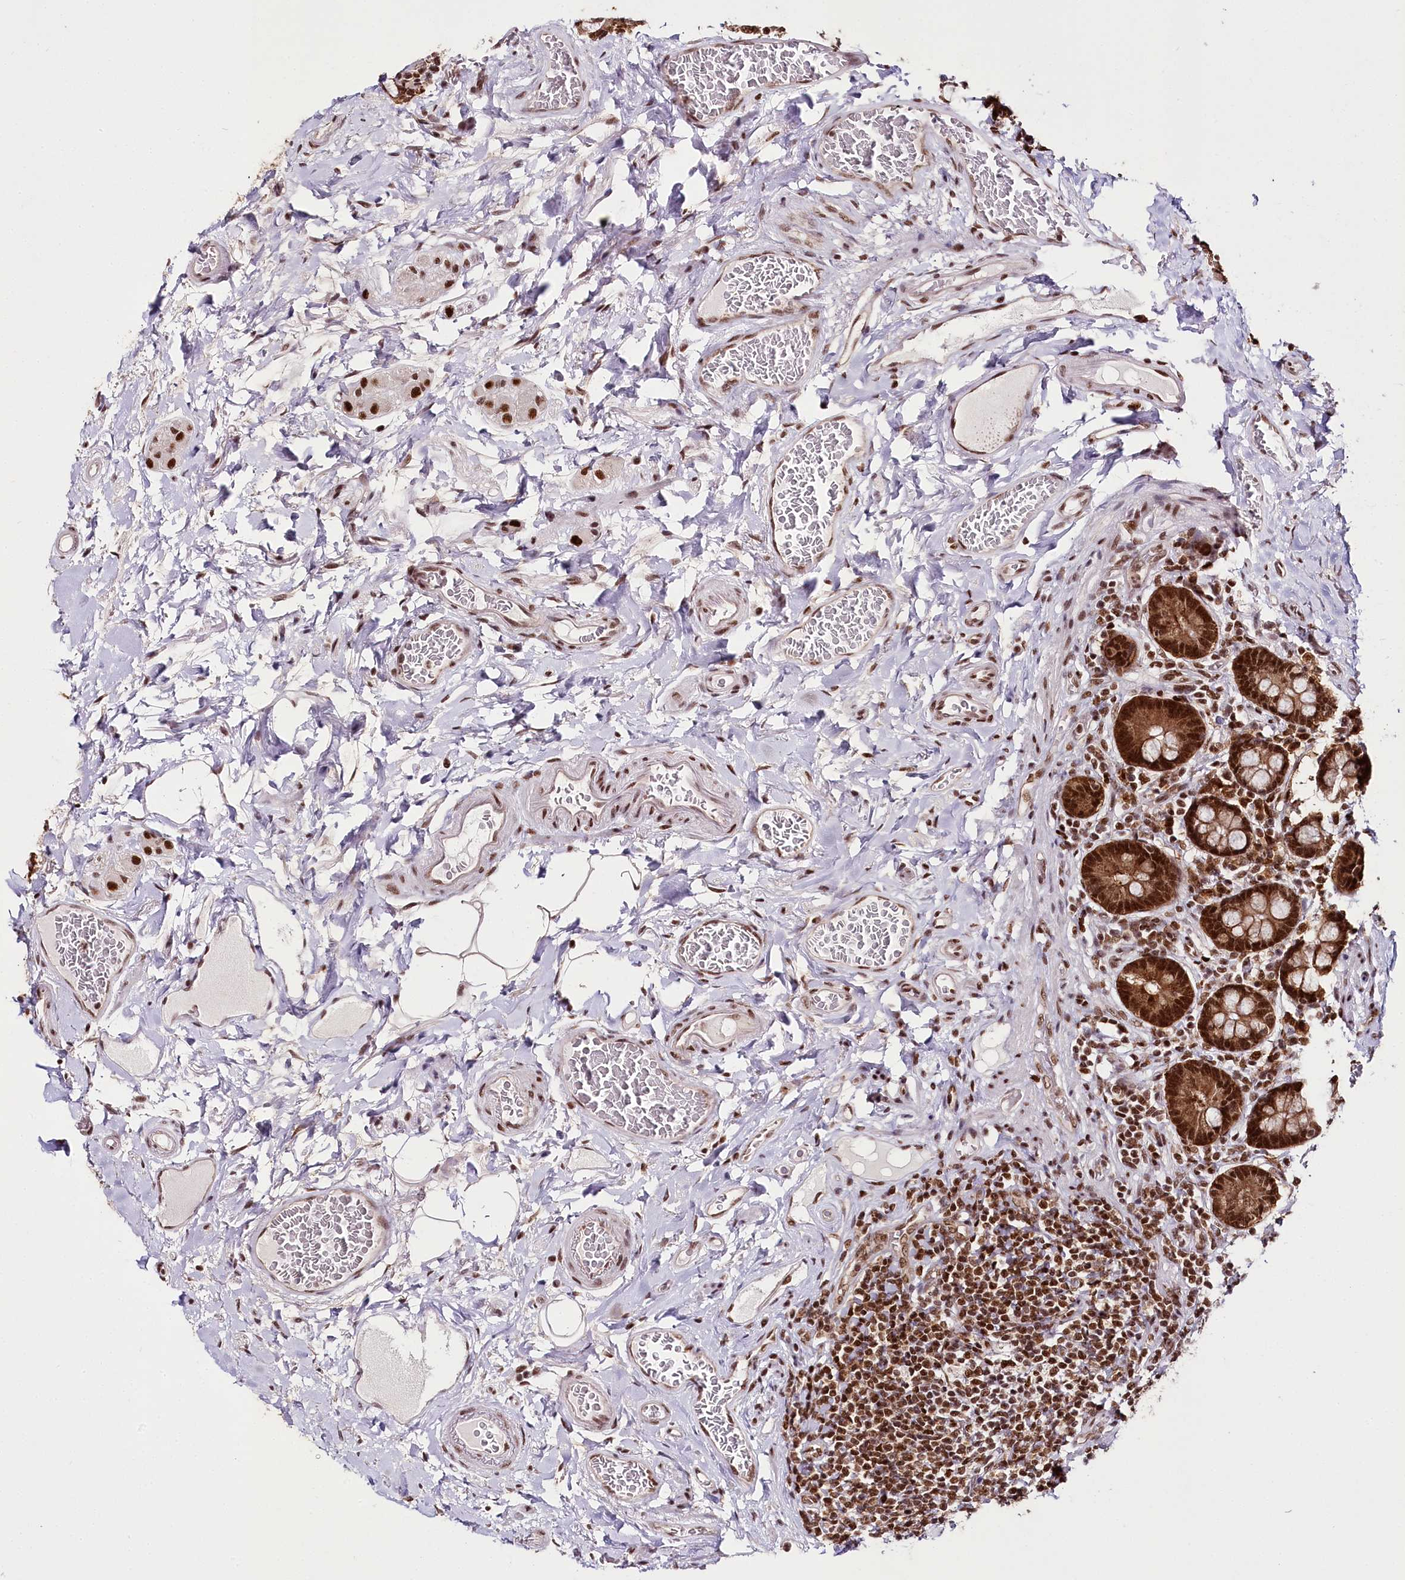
{"staining": {"intensity": "strong", "quantity": ">75%", "location": "cytoplasmic/membranous,nuclear"}, "tissue": "small intestine", "cell_type": "Glandular cells", "image_type": "normal", "snomed": [{"axis": "morphology", "description": "Normal tissue, NOS"}, {"axis": "topography", "description": "Small intestine"}], "caption": "A high amount of strong cytoplasmic/membranous,nuclear staining is identified in about >75% of glandular cells in unremarkable small intestine.", "gene": "SMARCE1", "patient": {"sex": "female", "age": 64}}